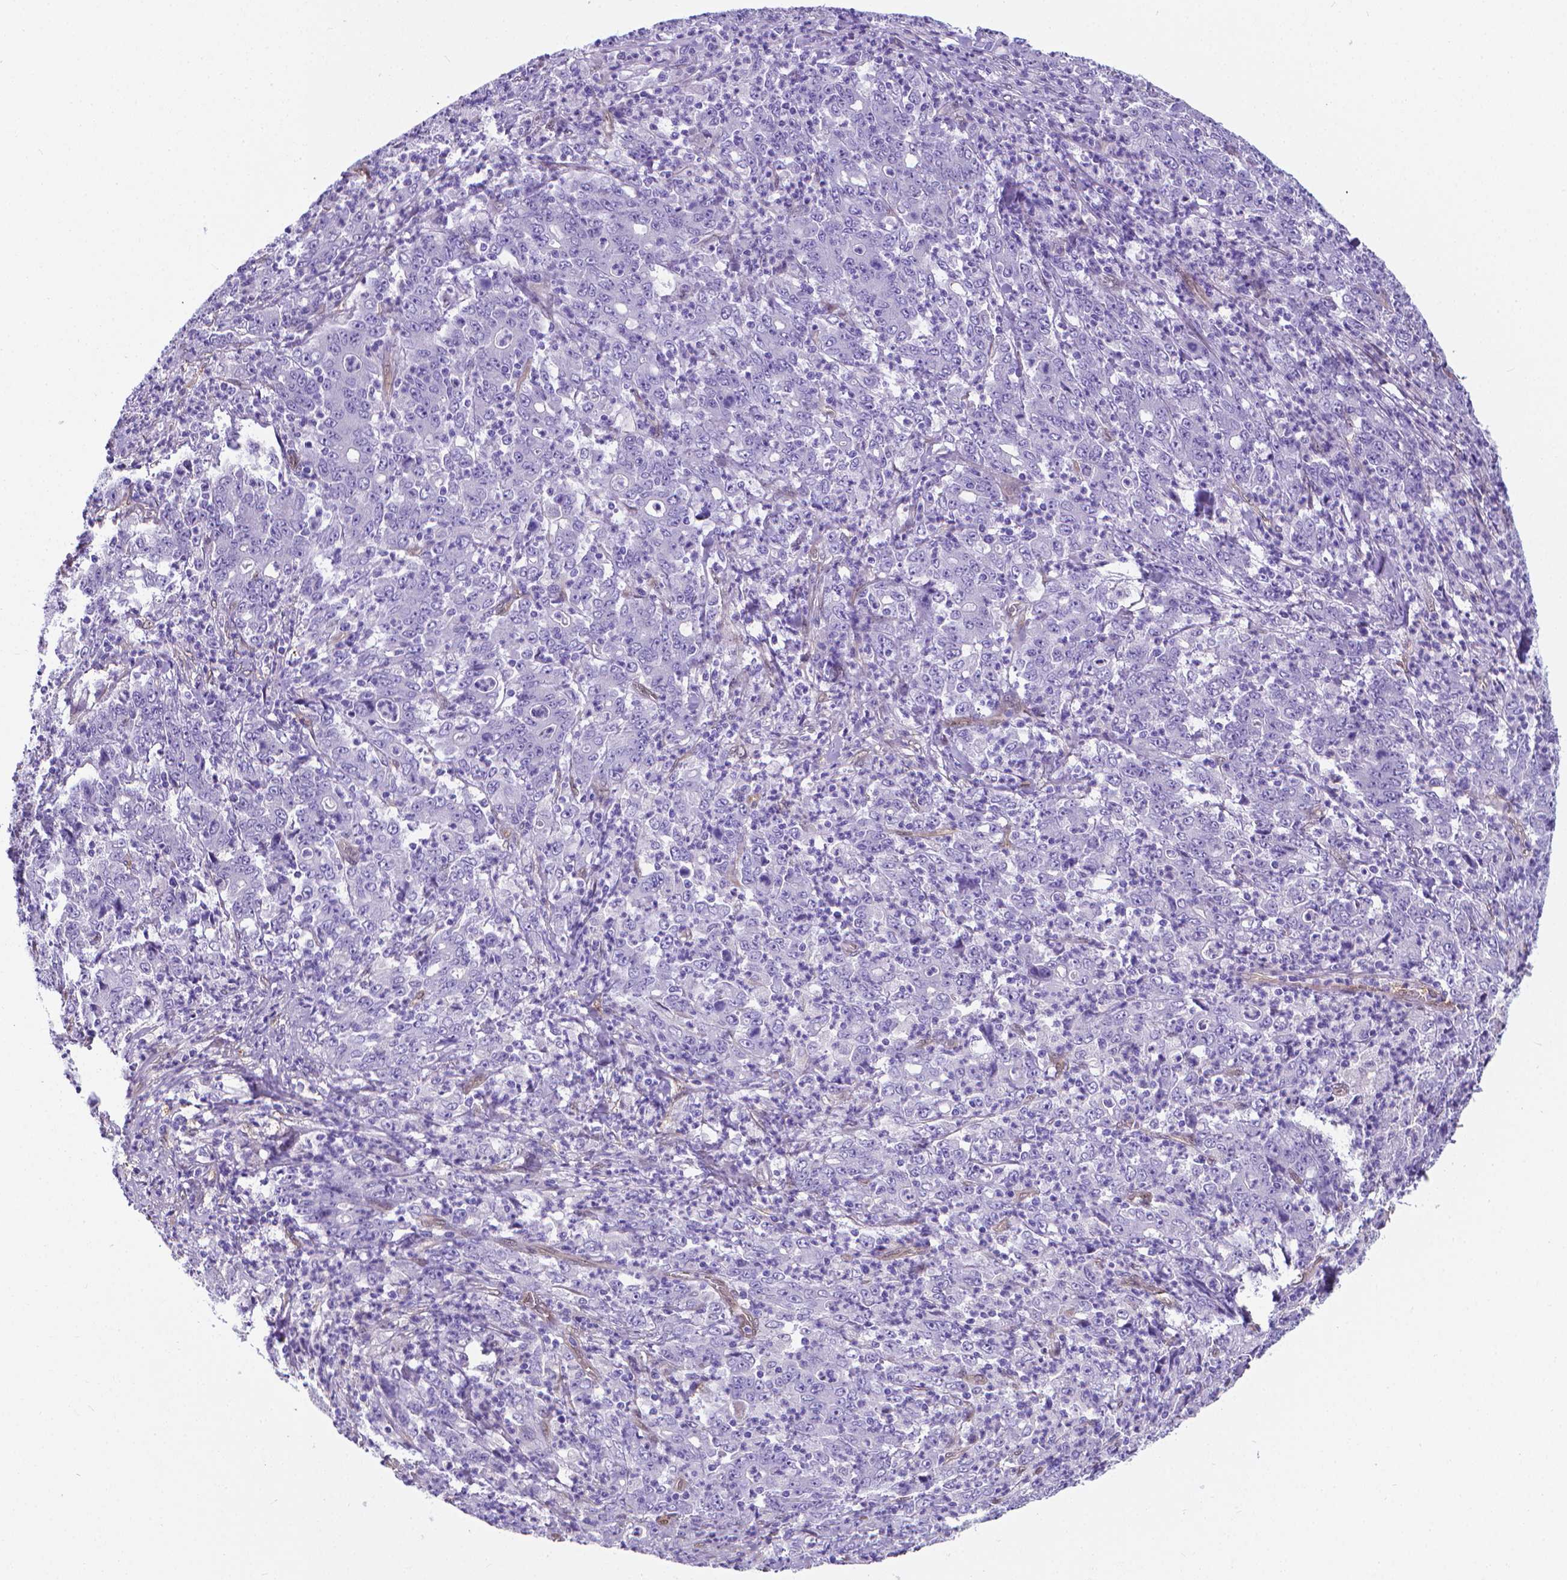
{"staining": {"intensity": "negative", "quantity": "none", "location": "none"}, "tissue": "stomach cancer", "cell_type": "Tumor cells", "image_type": "cancer", "snomed": [{"axis": "morphology", "description": "Adenocarcinoma, NOS"}, {"axis": "topography", "description": "Stomach, lower"}], "caption": "Immunohistochemistry (IHC) photomicrograph of neoplastic tissue: stomach adenocarcinoma stained with DAB demonstrates no significant protein positivity in tumor cells.", "gene": "CLIC4", "patient": {"sex": "female", "age": 71}}